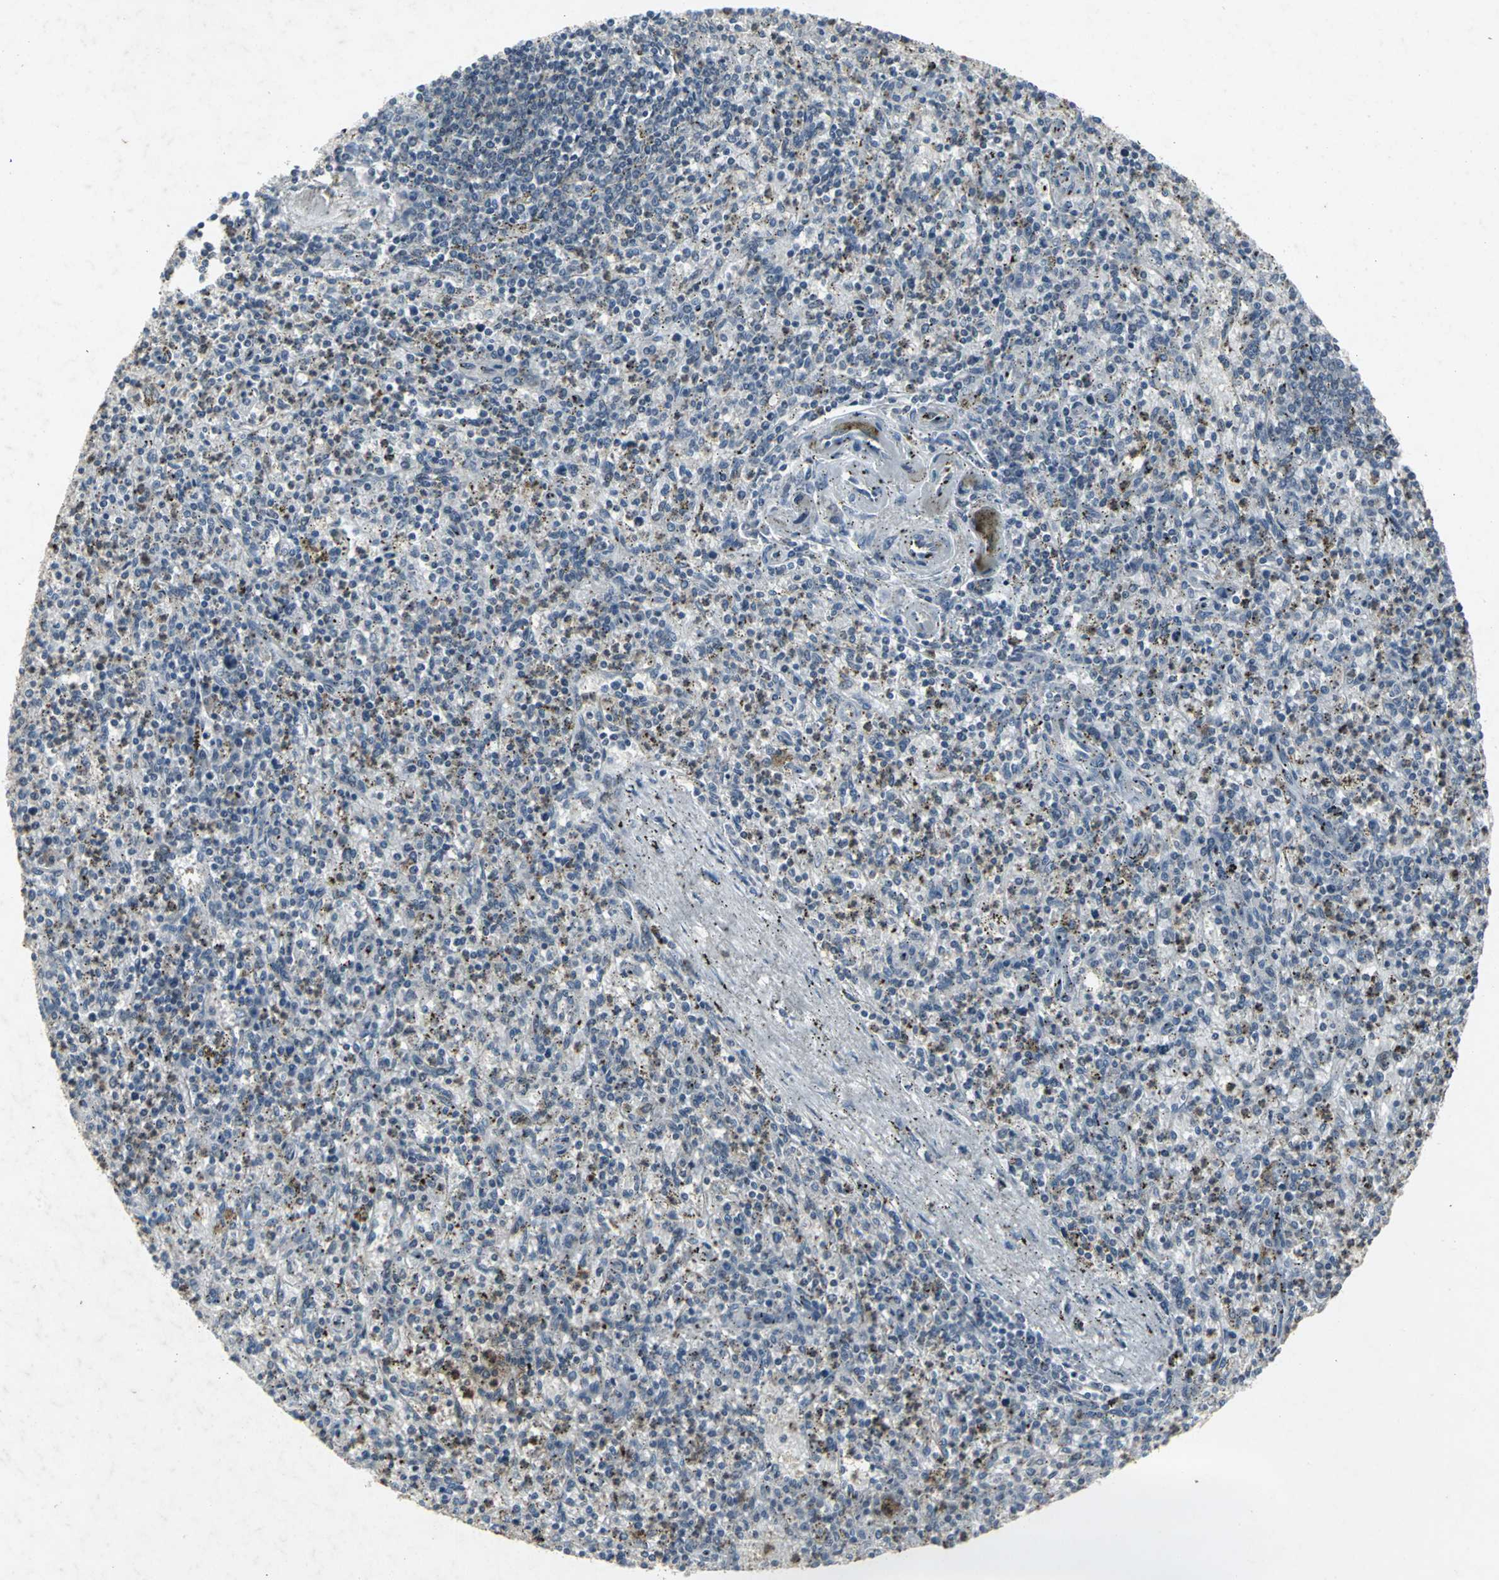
{"staining": {"intensity": "negative", "quantity": "none", "location": "none"}, "tissue": "spleen", "cell_type": "Cells in red pulp", "image_type": "normal", "snomed": [{"axis": "morphology", "description": "Normal tissue, NOS"}, {"axis": "topography", "description": "Spleen"}], "caption": "IHC histopathology image of normal human spleen stained for a protein (brown), which exhibits no positivity in cells in red pulp. The staining was performed using DAB to visualize the protein expression in brown, while the nuclei were stained in blue with hematoxylin (Magnification: 20x).", "gene": "BMP4", "patient": {"sex": "male", "age": 72}}